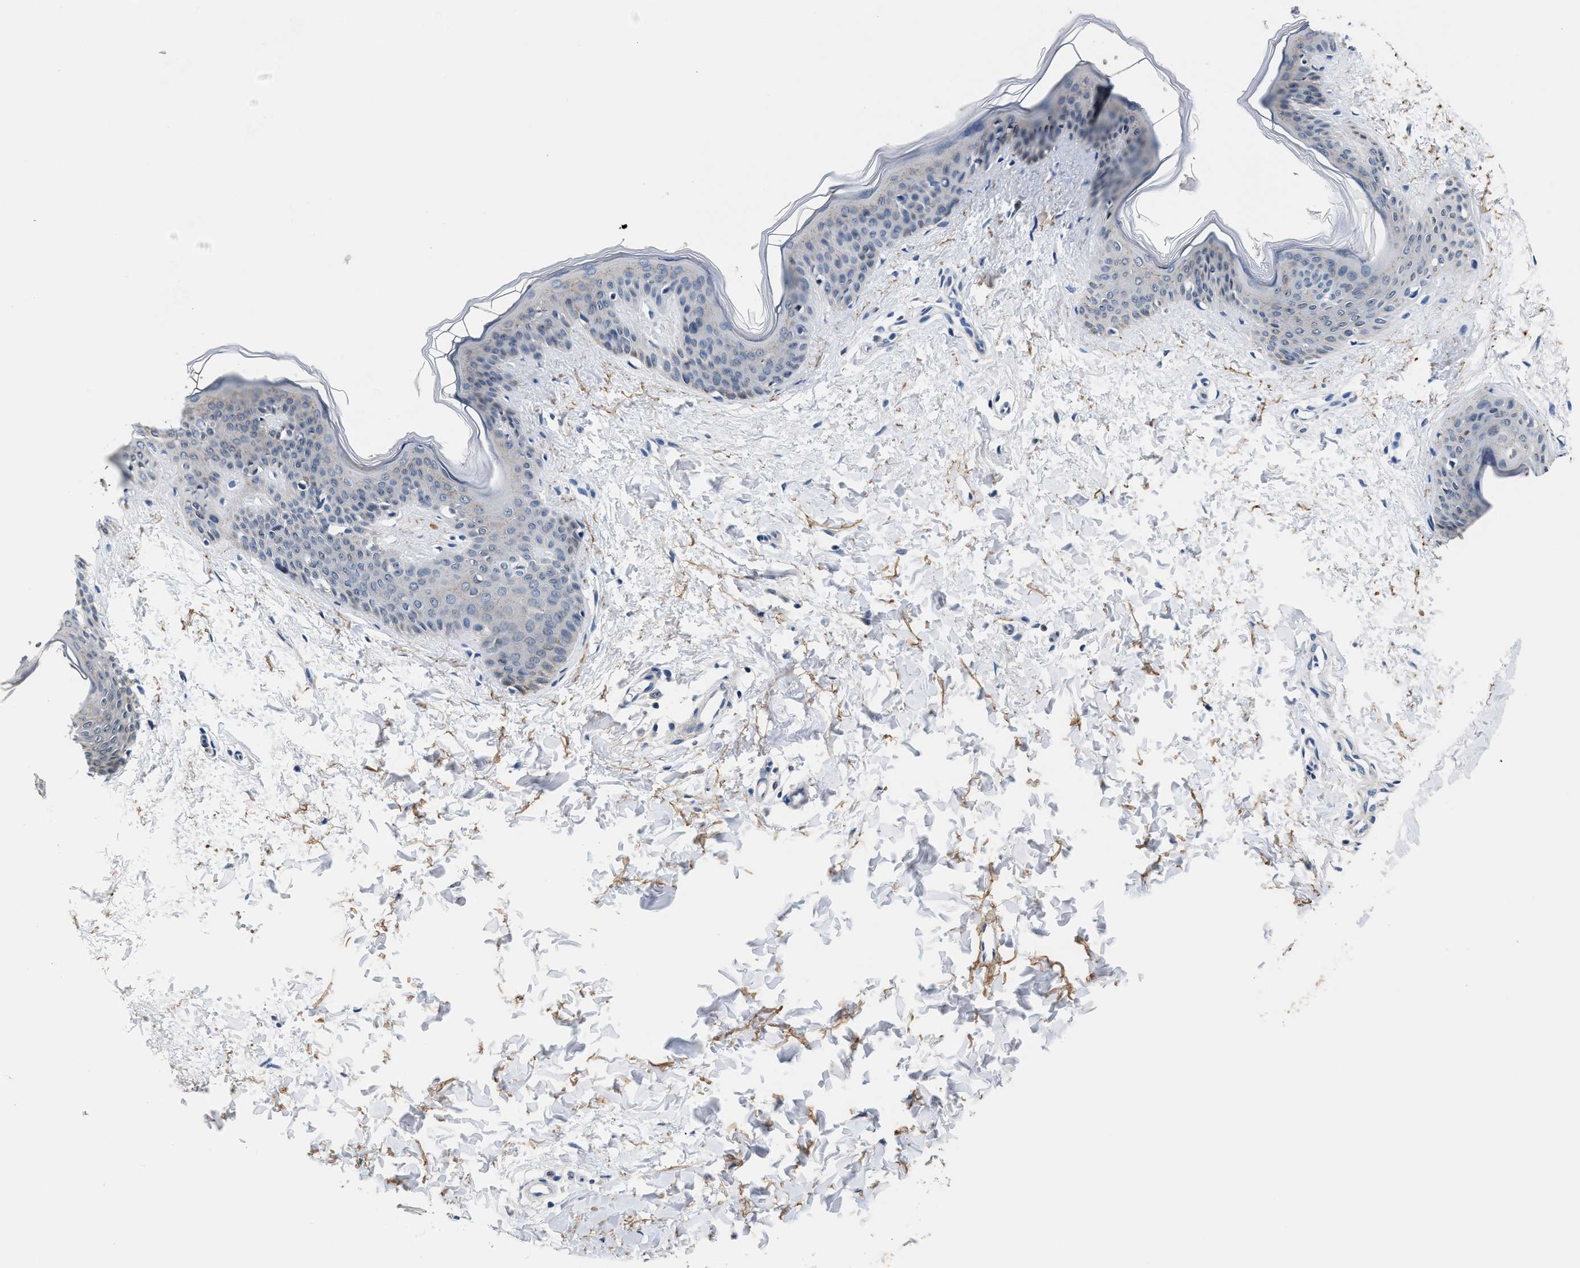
{"staining": {"intensity": "negative", "quantity": "none", "location": "none"}, "tissue": "skin", "cell_type": "Fibroblasts", "image_type": "normal", "snomed": [{"axis": "morphology", "description": "Normal tissue, NOS"}, {"axis": "topography", "description": "Skin"}], "caption": "DAB (3,3'-diaminobenzidine) immunohistochemical staining of normal human skin exhibits no significant staining in fibroblasts. The staining is performed using DAB (3,3'-diaminobenzidine) brown chromogen with nuclei counter-stained in using hematoxylin.", "gene": "MYH3", "patient": {"sex": "female", "age": 17}}